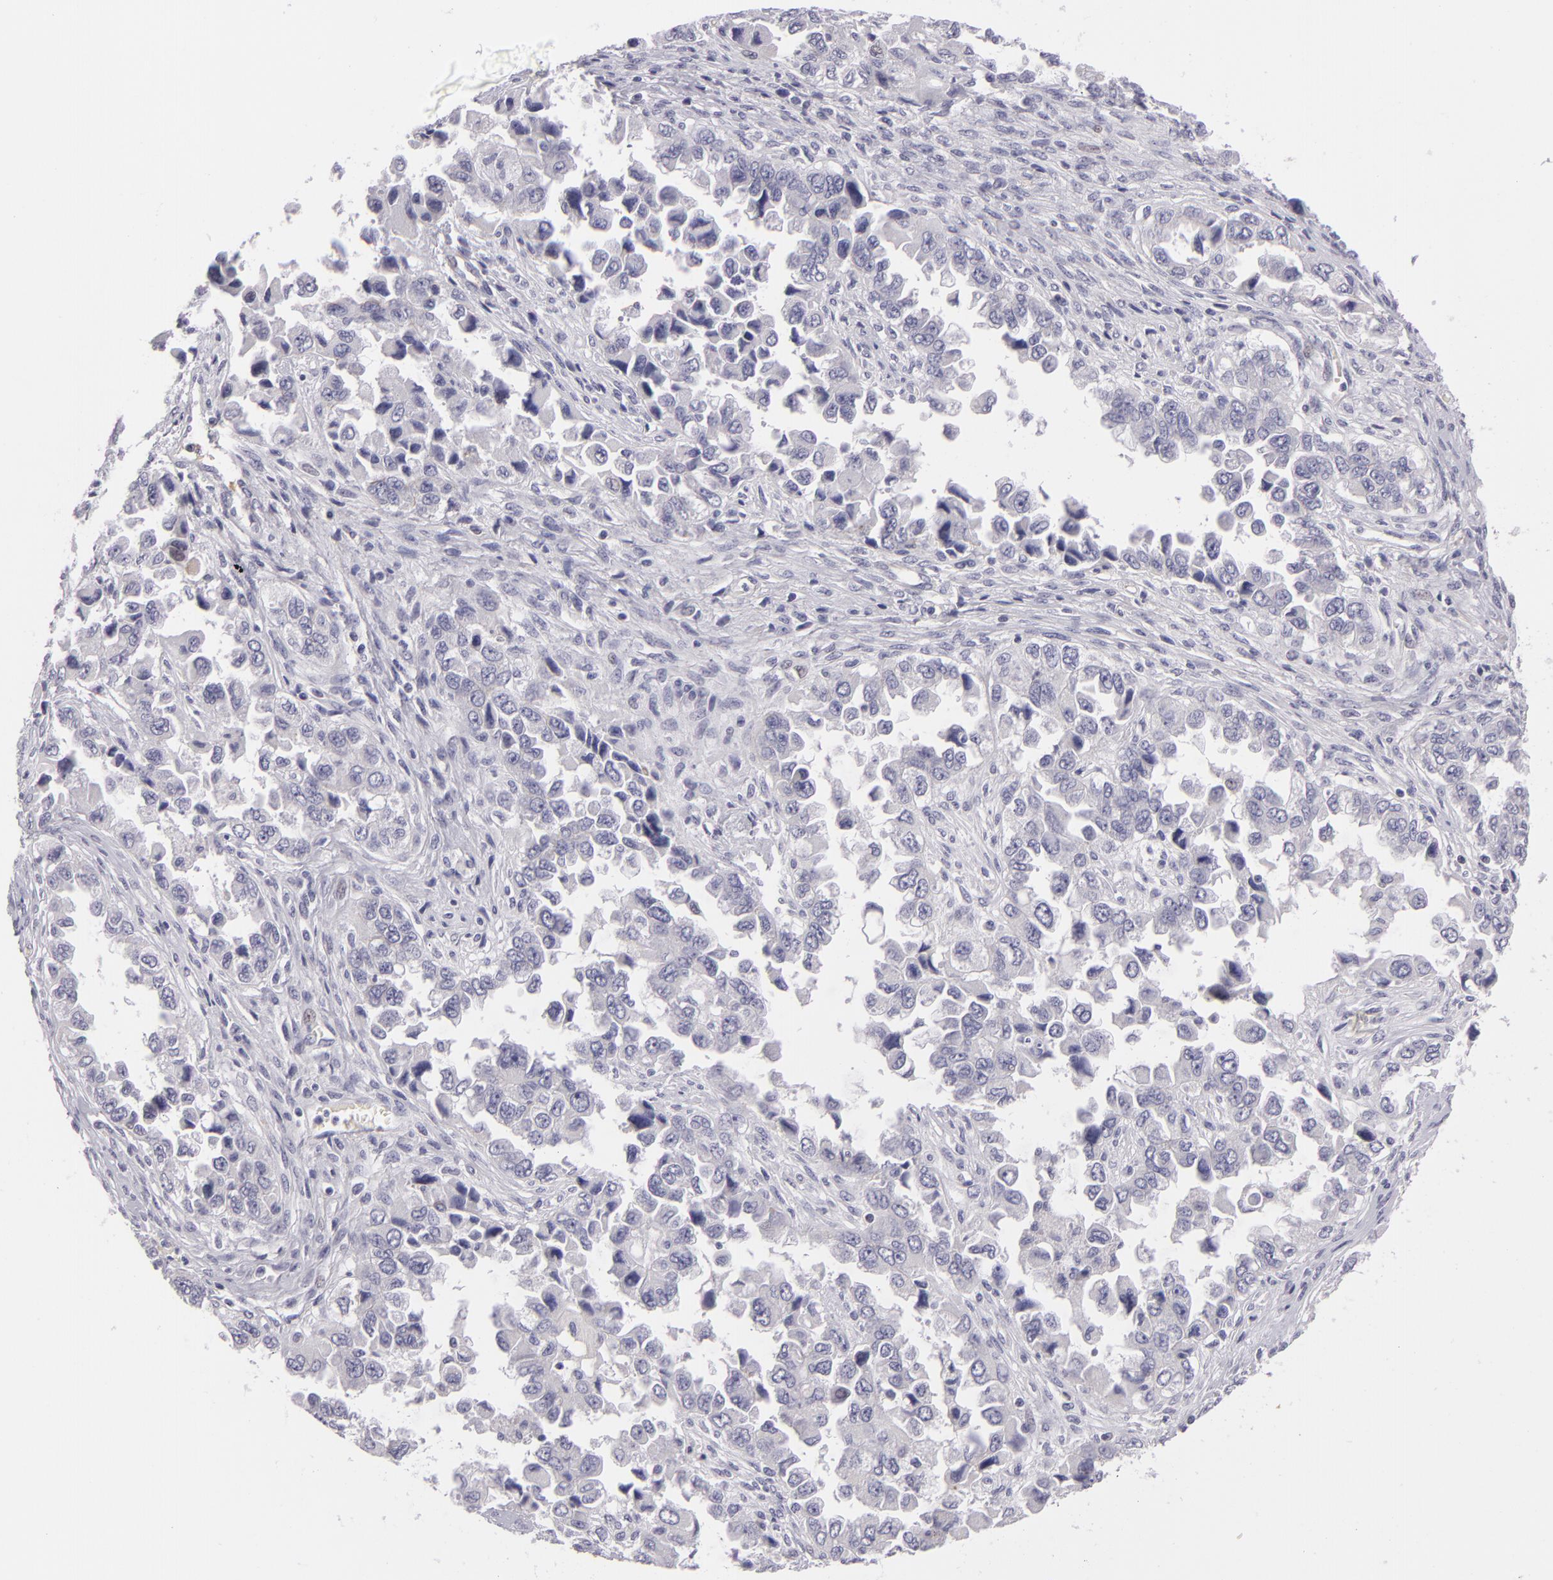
{"staining": {"intensity": "negative", "quantity": "none", "location": "none"}, "tissue": "ovarian cancer", "cell_type": "Tumor cells", "image_type": "cancer", "snomed": [{"axis": "morphology", "description": "Cystadenocarcinoma, serous, NOS"}, {"axis": "topography", "description": "Ovary"}], "caption": "An immunohistochemistry photomicrograph of serous cystadenocarcinoma (ovarian) is shown. There is no staining in tumor cells of serous cystadenocarcinoma (ovarian). (DAB (3,3'-diaminobenzidine) immunohistochemistry (IHC) with hematoxylin counter stain).", "gene": "CTNNB1", "patient": {"sex": "female", "age": 84}}